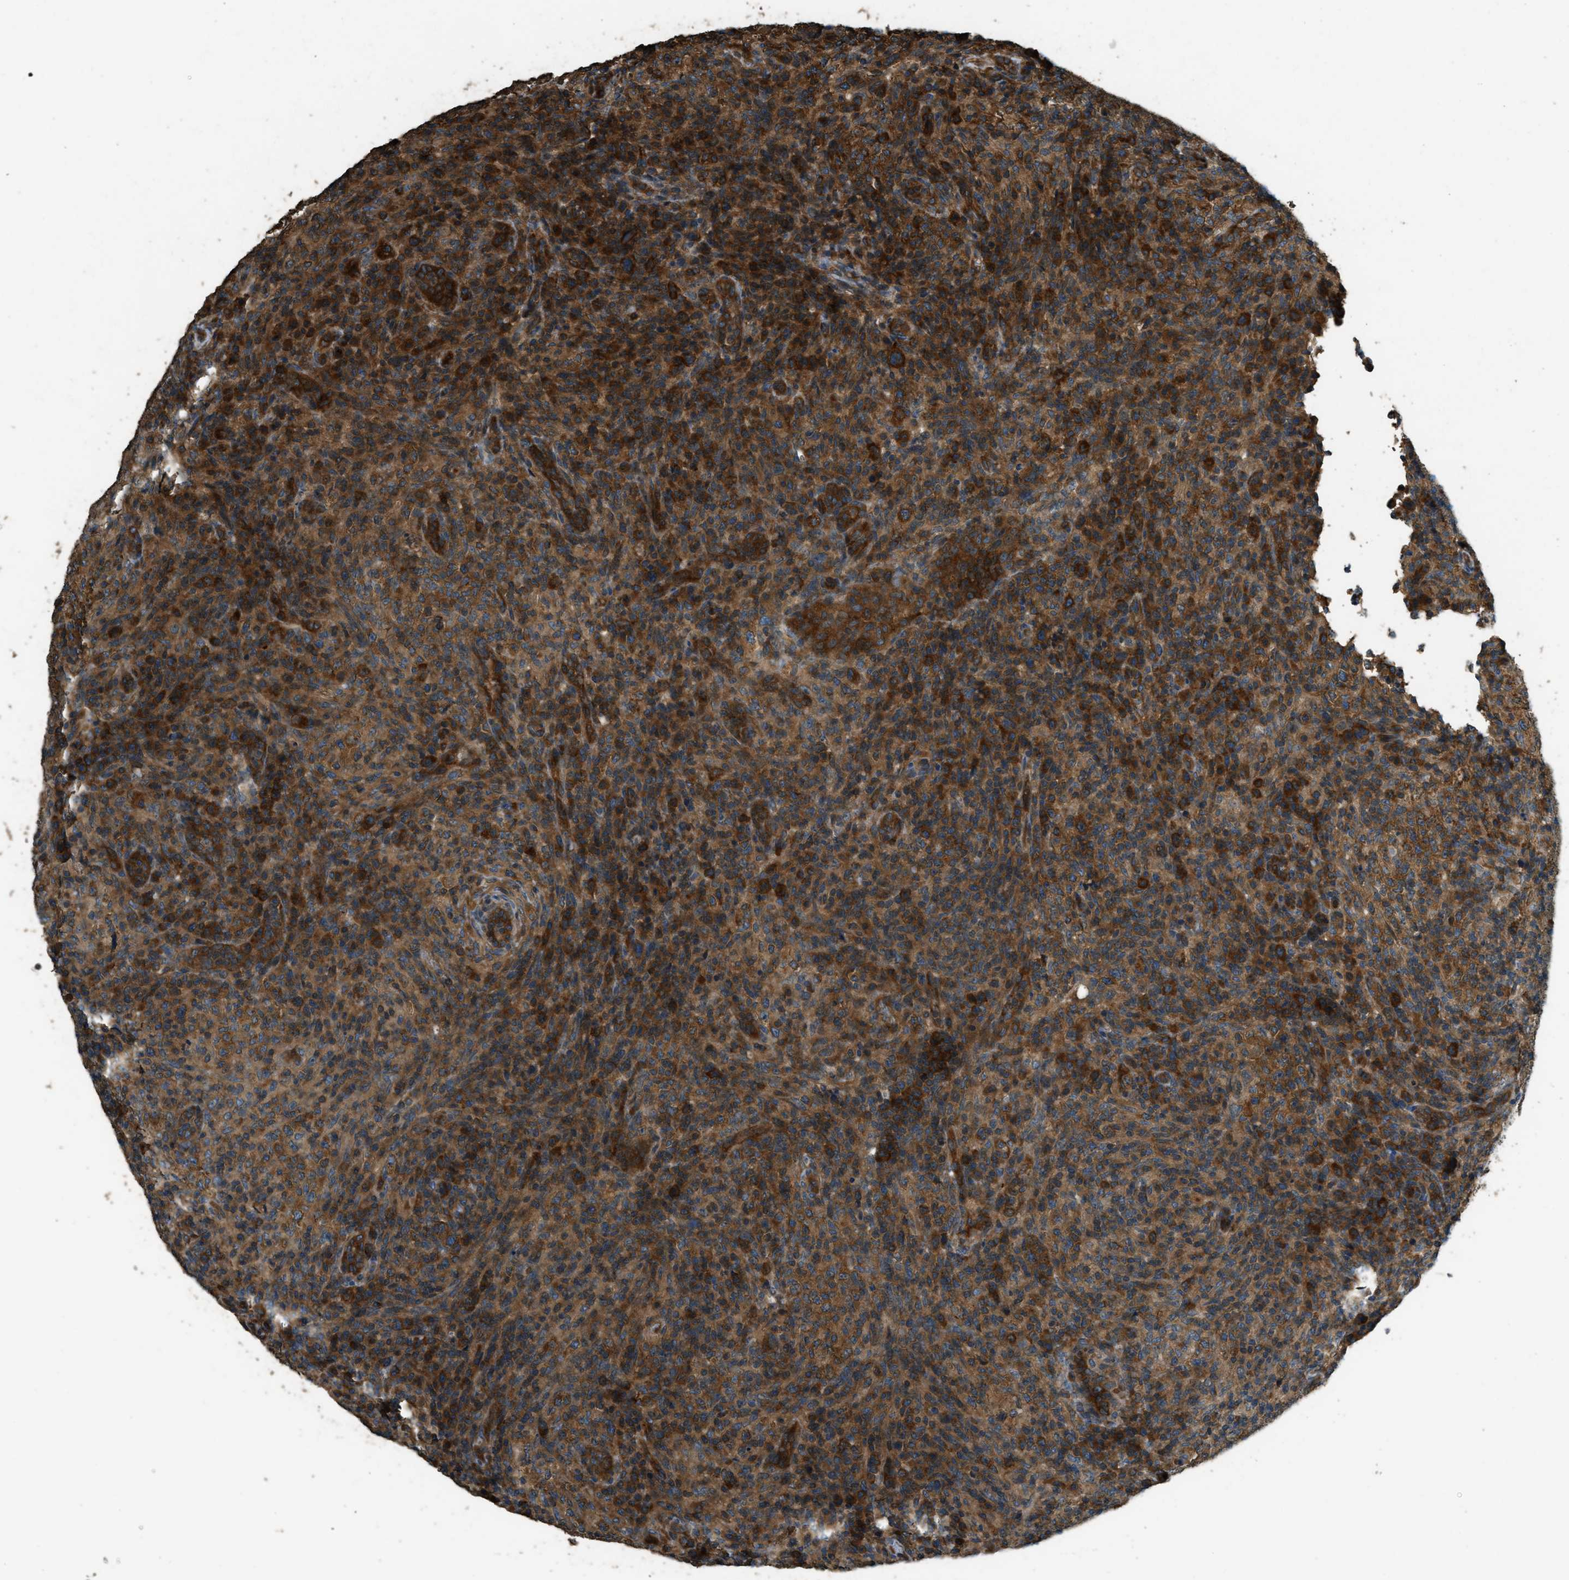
{"staining": {"intensity": "strong", "quantity": ">75%", "location": "cytoplasmic/membranous"}, "tissue": "lymphoma", "cell_type": "Tumor cells", "image_type": "cancer", "snomed": [{"axis": "morphology", "description": "Malignant lymphoma, non-Hodgkin's type, High grade"}, {"axis": "topography", "description": "Lymph node"}], "caption": "Immunohistochemical staining of human malignant lymphoma, non-Hodgkin's type (high-grade) exhibits strong cytoplasmic/membranous protein positivity in about >75% of tumor cells.", "gene": "MARS1", "patient": {"sex": "female", "age": 76}}